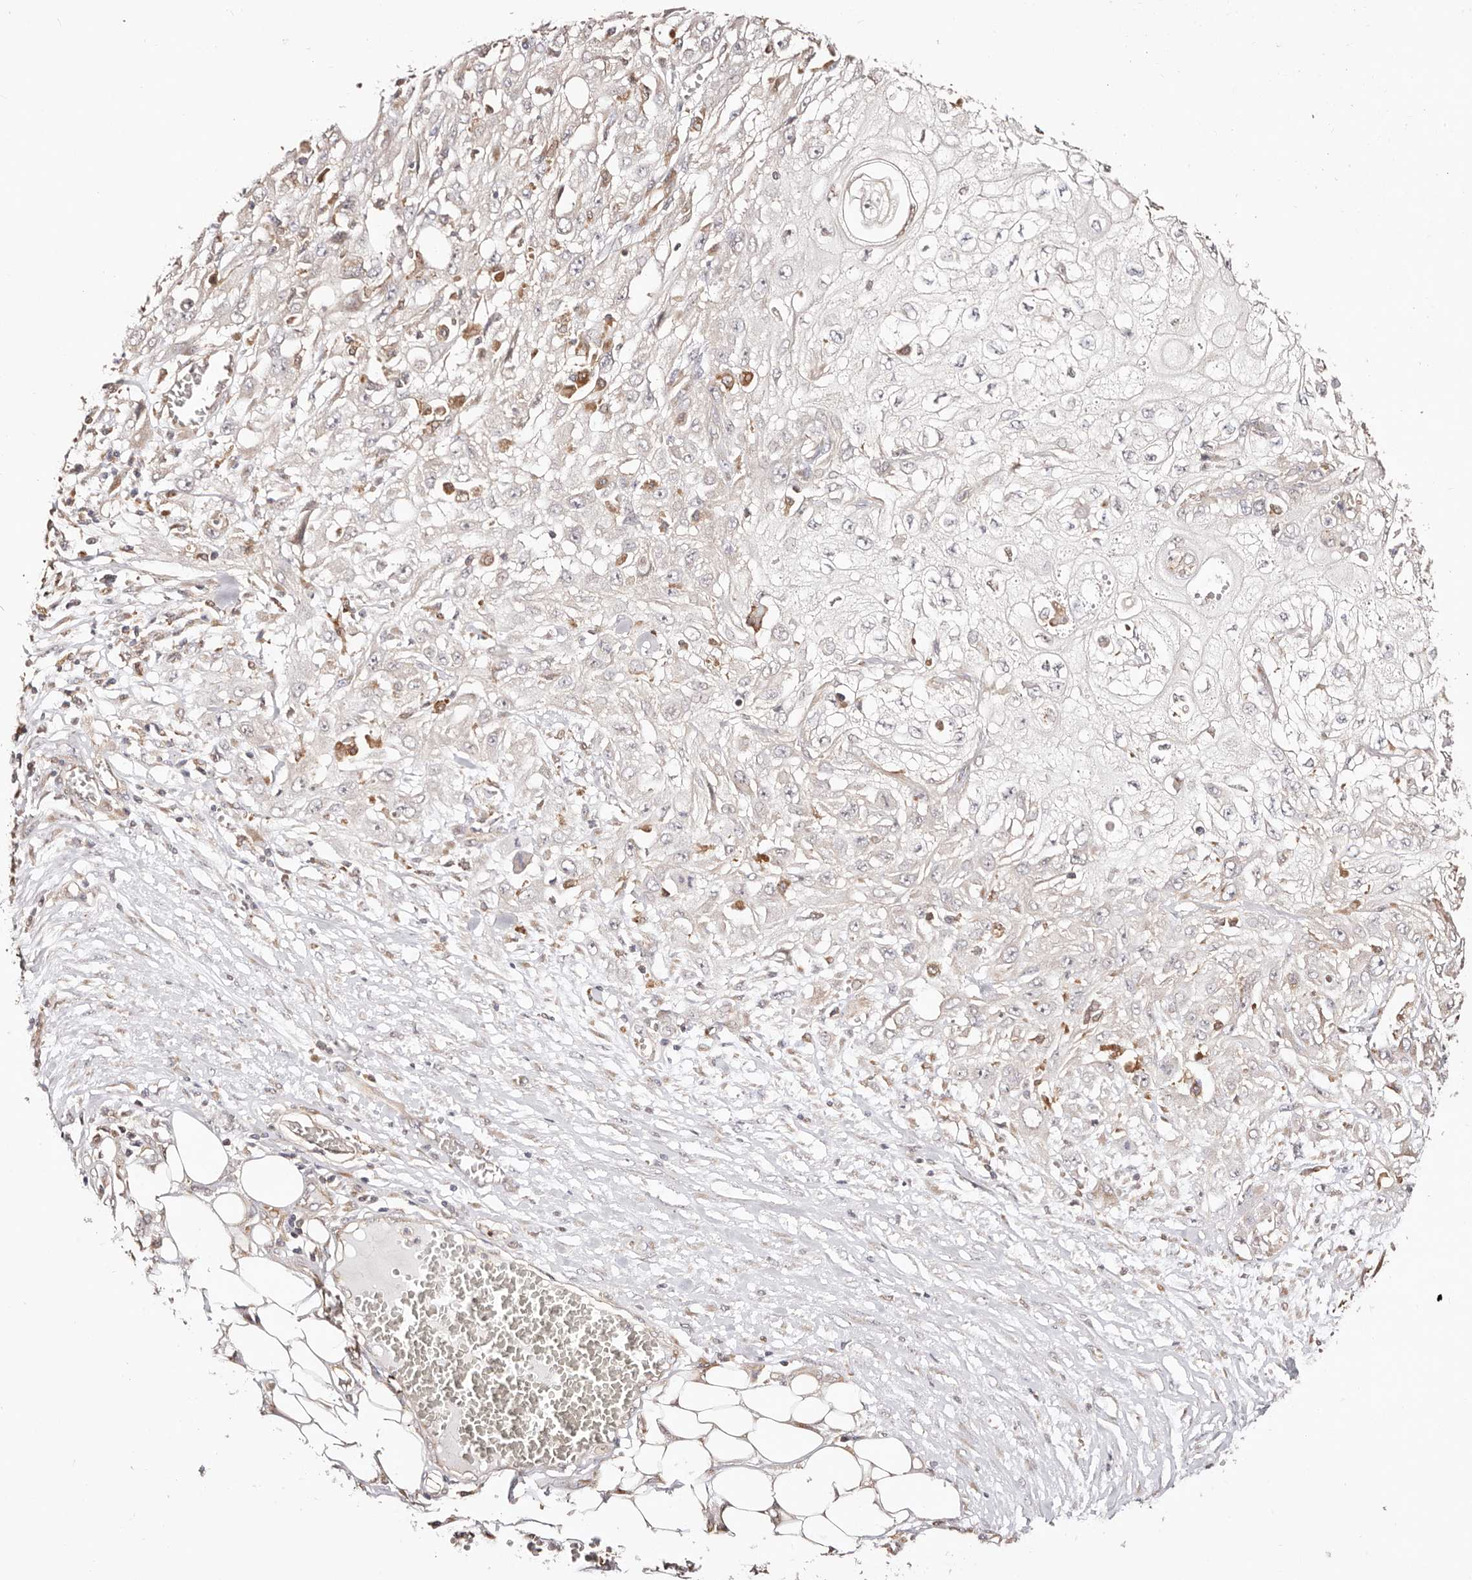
{"staining": {"intensity": "negative", "quantity": "none", "location": "none"}, "tissue": "skin cancer", "cell_type": "Tumor cells", "image_type": "cancer", "snomed": [{"axis": "morphology", "description": "Squamous cell carcinoma, NOS"}, {"axis": "morphology", "description": "Squamous cell carcinoma, metastatic, NOS"}, {"axis": "topography", "description": "Skin"}, {"axis": "topography", "description": "Lymph node"}], "caption": "Immunohistochemistry image of neoplastic tissue: skin metastatic squamous cell carcinoma stained with DAB exhibits no significant protein positivity in tumor cells.", "gene": "MAPK1", "patient": {"sex": "male", "age": 75}}